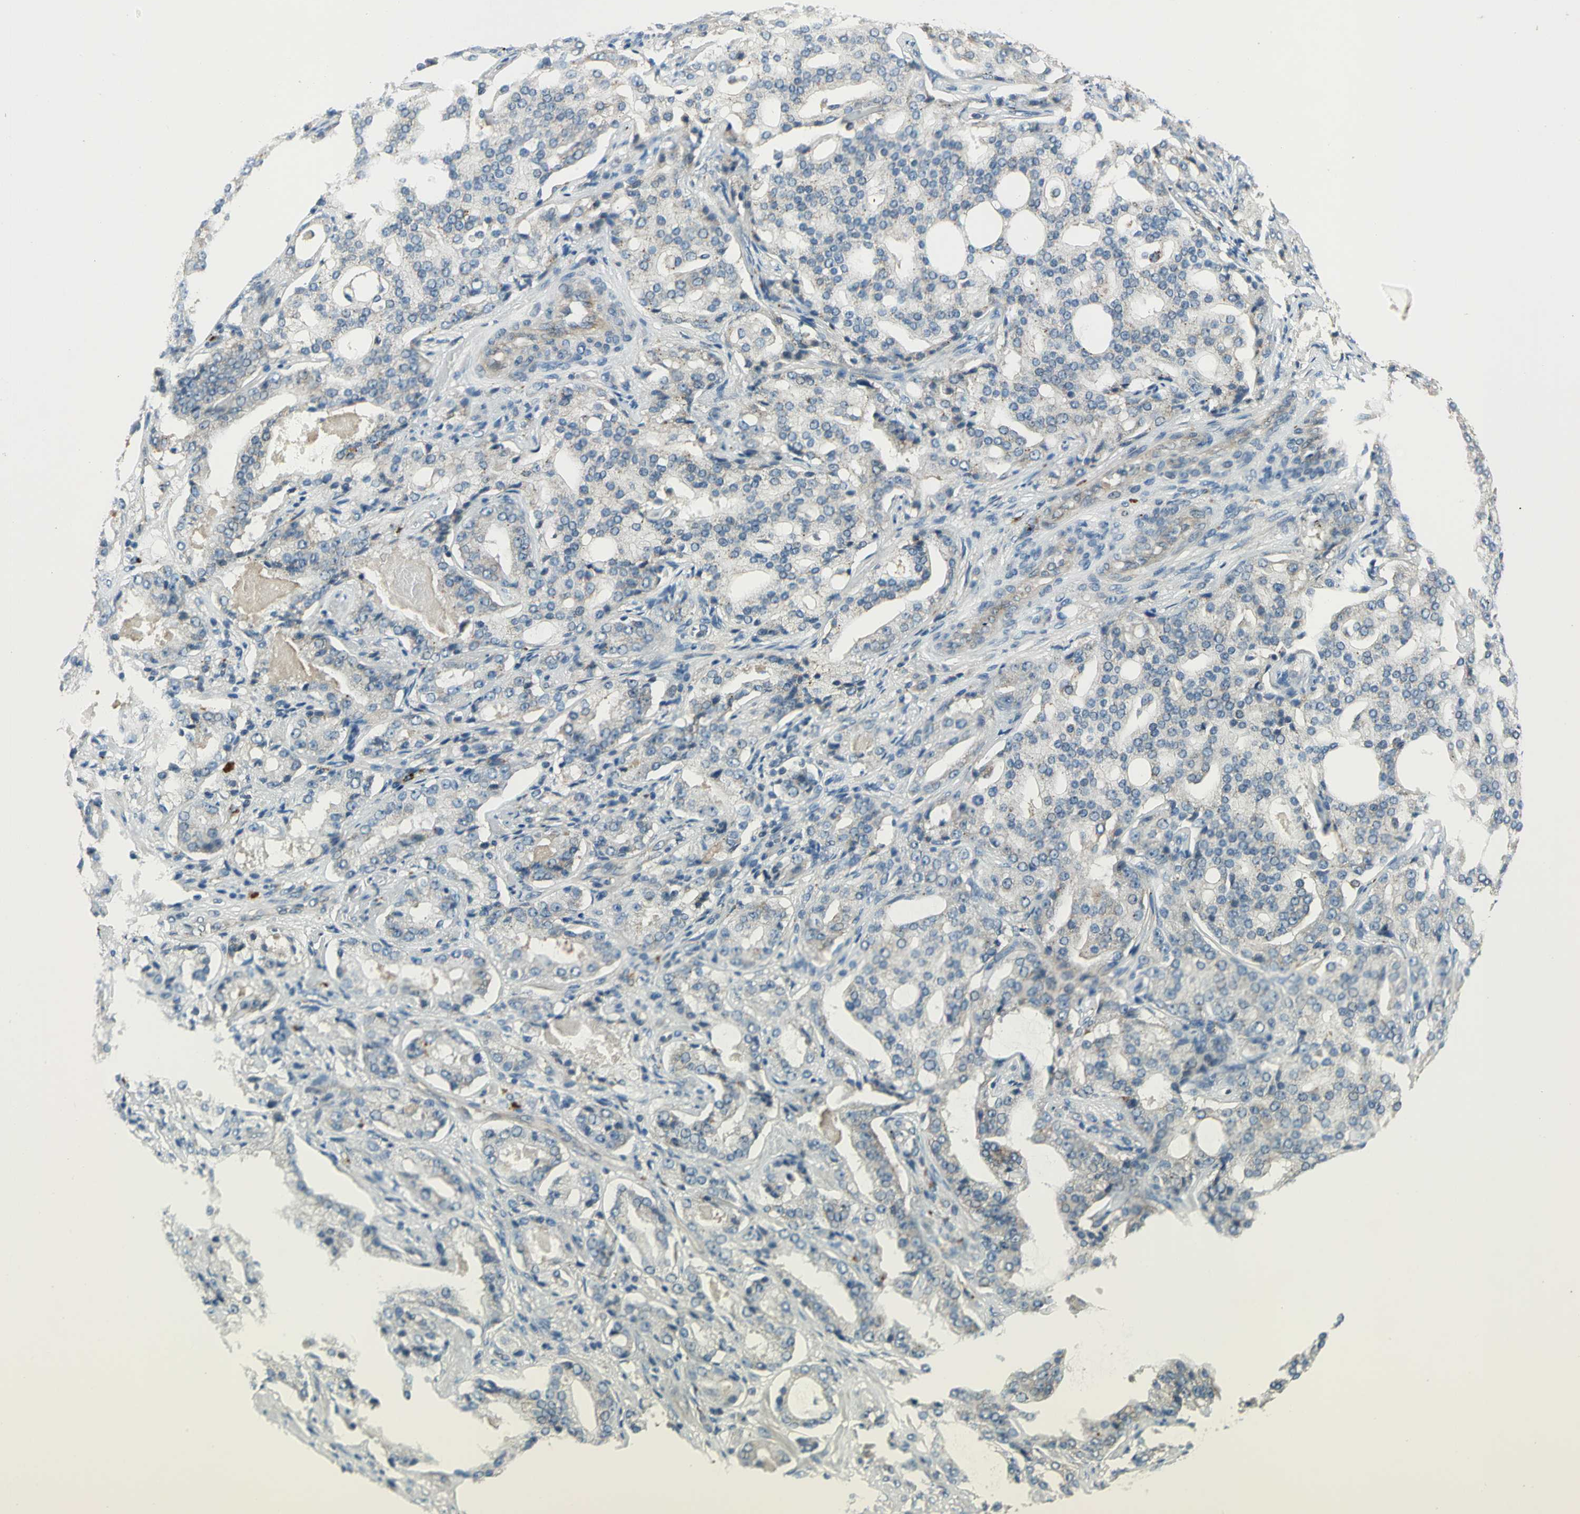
{"staining": {"intensity": "weak", "quantity": "<25%", "location": "cytoplasmic/membranous"}, "tissue": "prostate cancer", "cell_type": "Tumor cells", "image_type": "cancer", "snomed": [{"axis": "morphology", "description": "Adenocarcinoma, High grade"}, {"axis": "topography", "description": "Prostate"}], "caption": "There is no significant expression in tumor cells of adenocarcinoma (high-grade) (prostate).", "gene": "PRKAA1", "patient": {"sex": "male", "age": 72}}